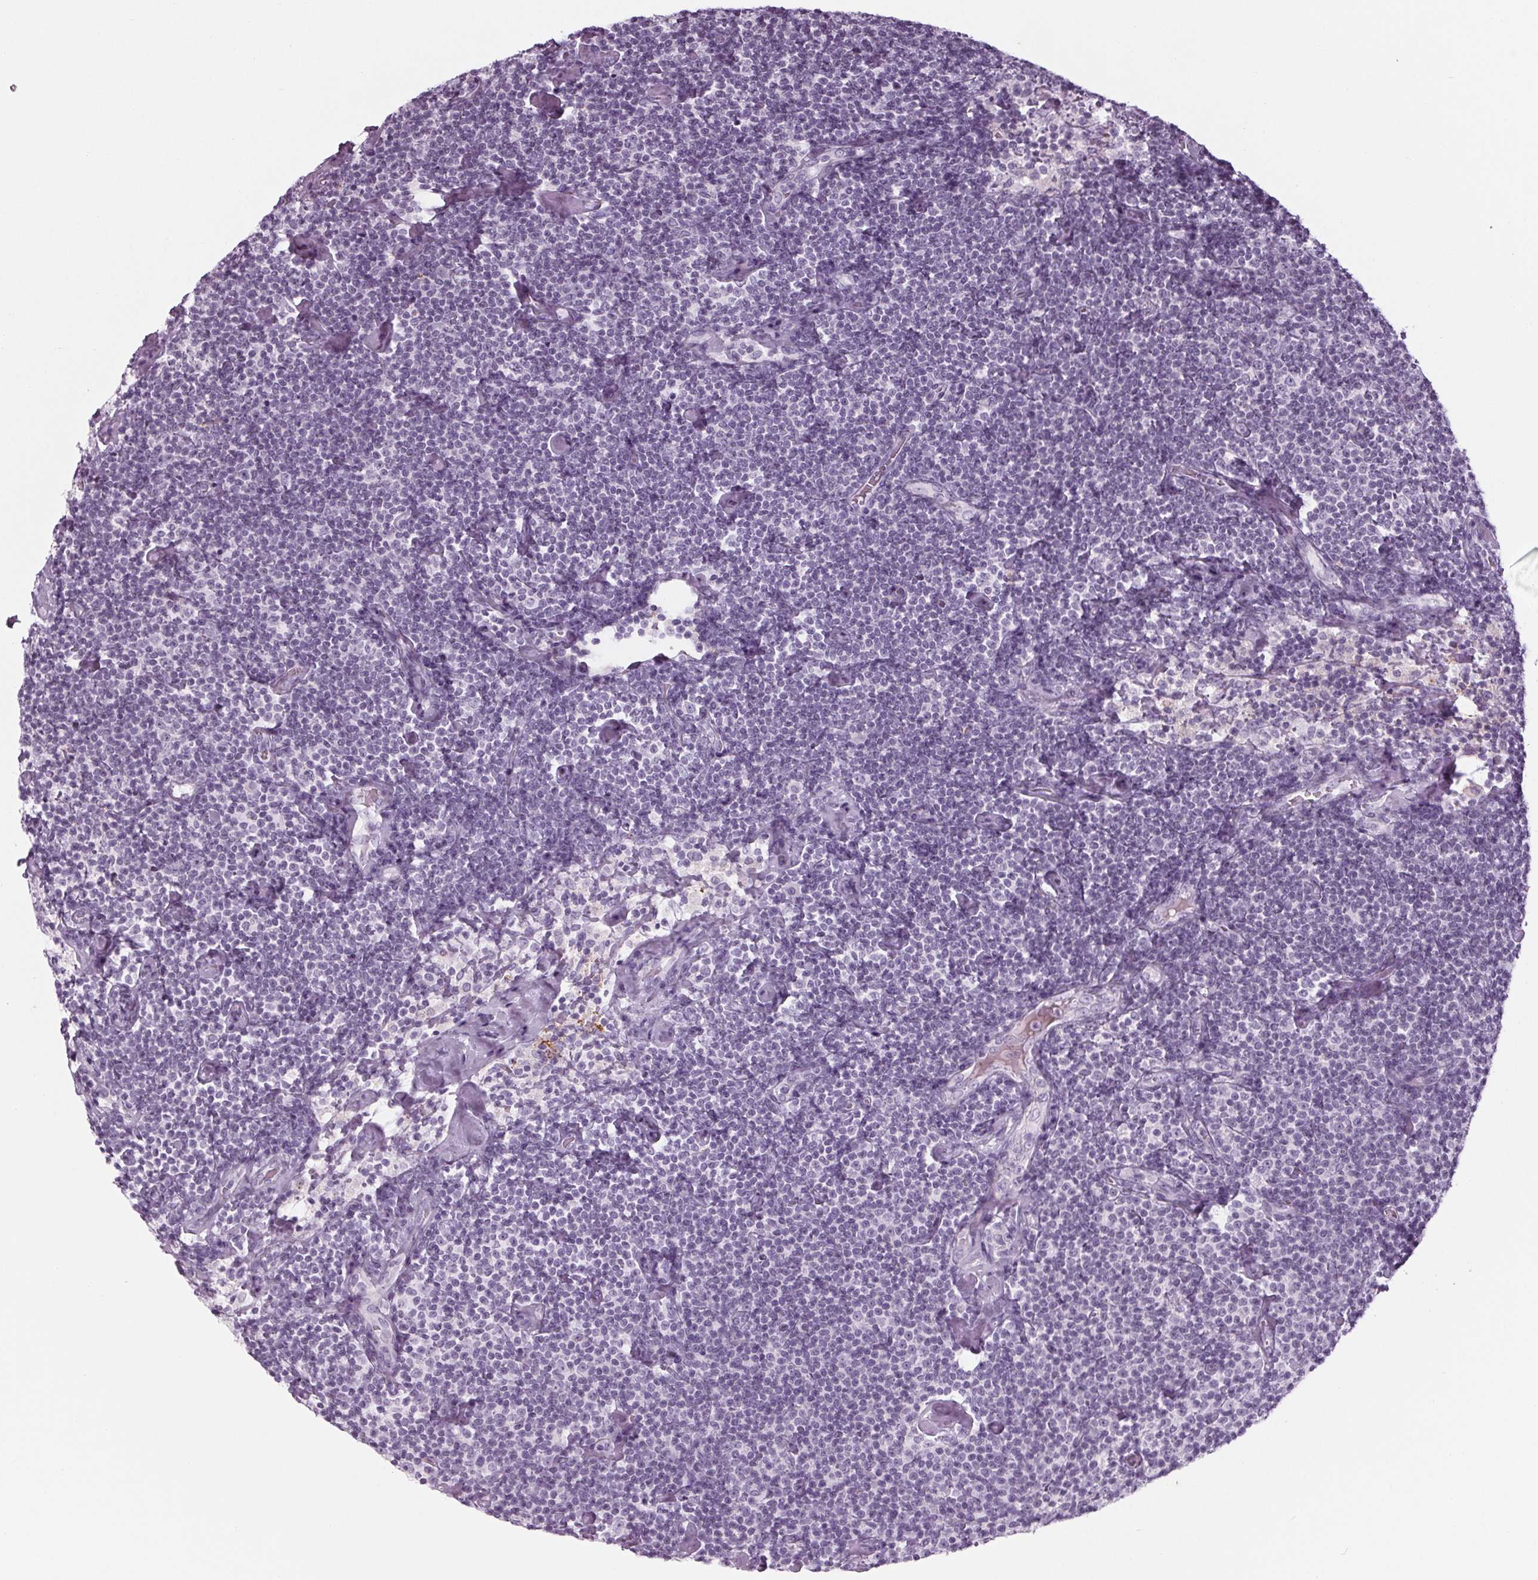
{"staining": {"intensity": "negative", "quantity": "none", "location": "none"}, "tissue": "lymphoma", "cell_type": "Tumor cells", "image_type": "cancer", "snomed": [{"axis": "morphology", "description": "Malignant lymphoma, non-Hodgkin's type, Low grade"}, {"axis": "topography", "description": "Lymph node"}], "caption": "Immunohistochemistry histopathology image of neoplastic tissue: human lymphoma stained with DAB reveals no significant protein staining in tumor cells.", "gene": "CYP3A43", "patient": {"sex": "male", "age": 81}}